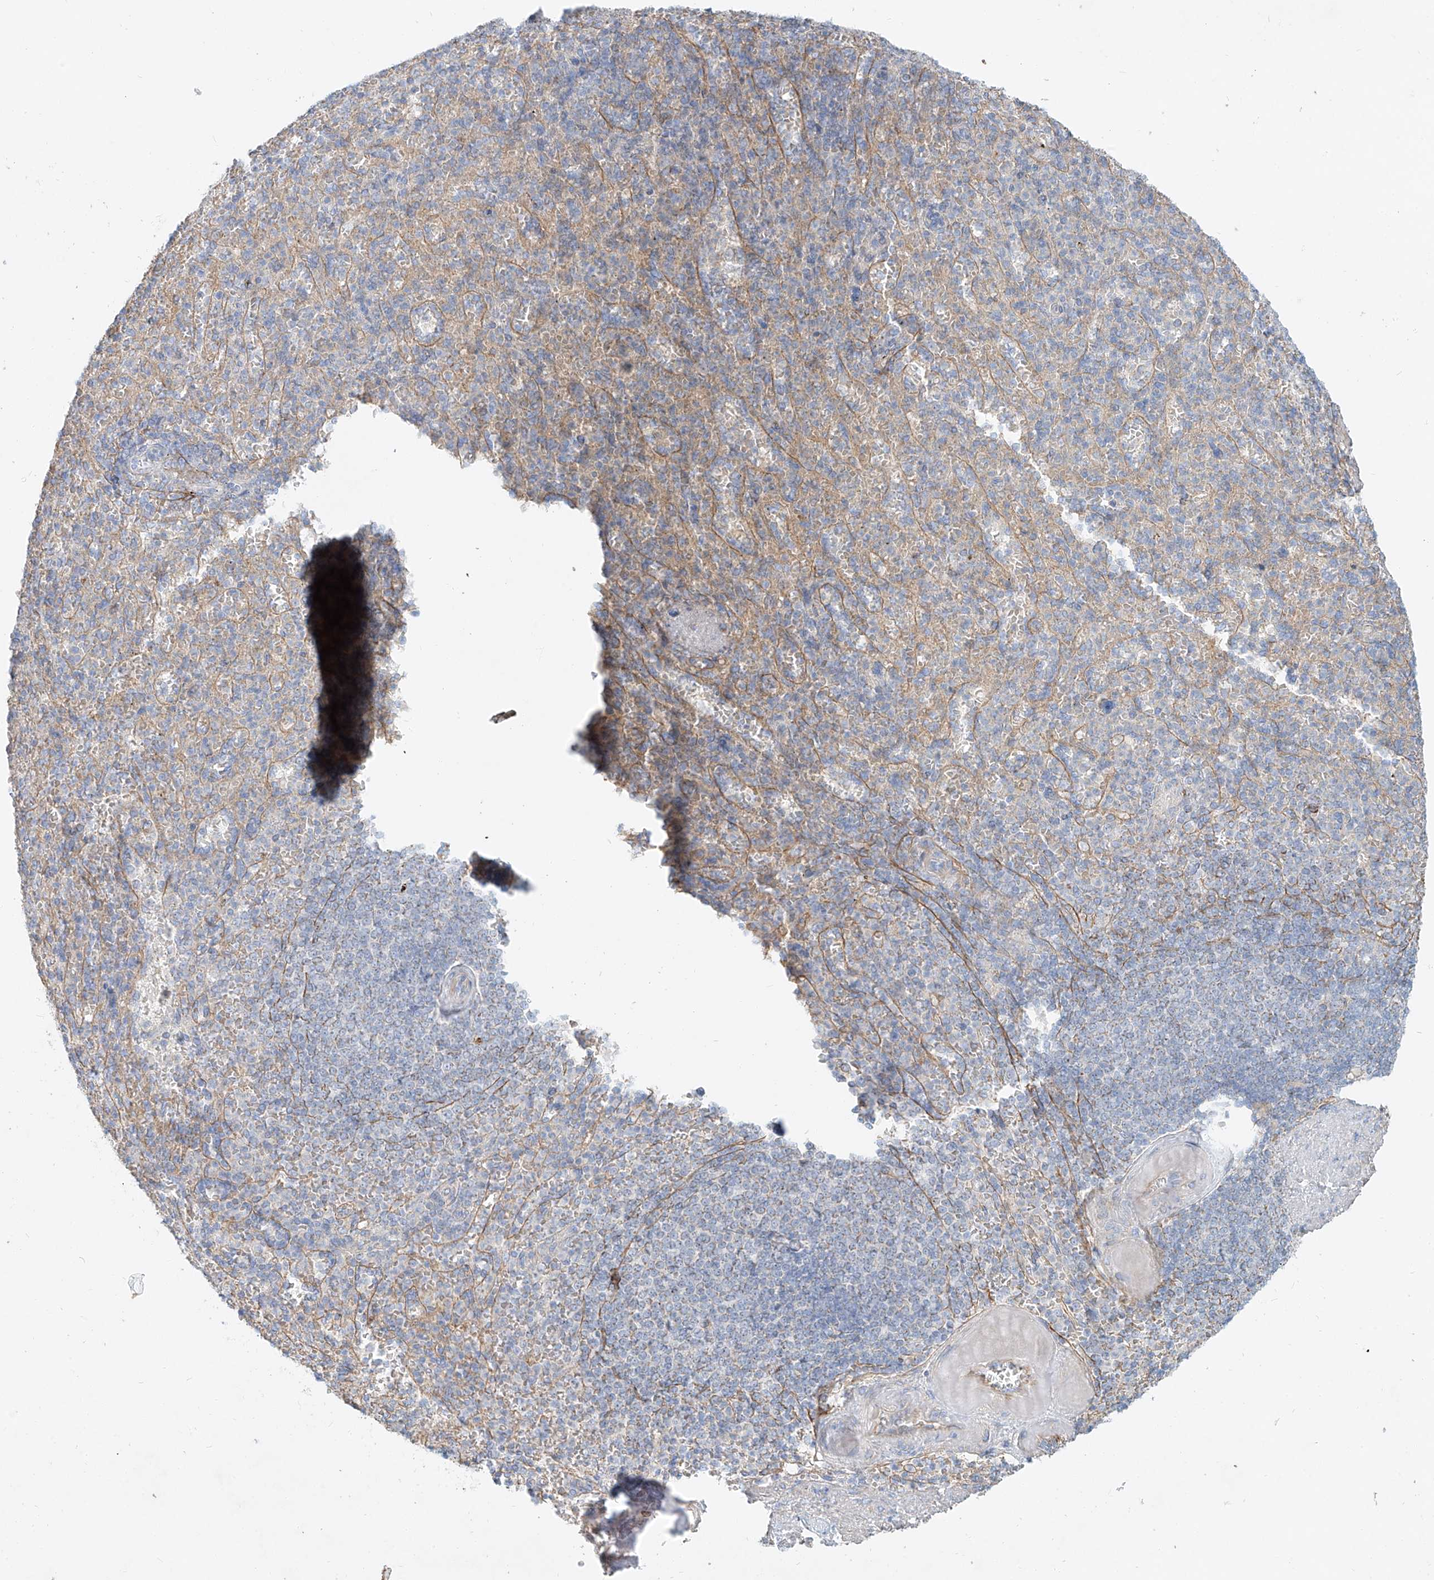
{"staining": {"intensity": "negative", "quantity": "none", "location": "none"}, "tissue": "spleen", "cell_type": "Cells in red pulp", "image_type": "normal", "snomed": [{"axis": "morphology", "description": "Normal tissue, NOS"}, {"axis": "topography", "description": "Spleen"}], "caption": "DAB (3,3'-diaminobenzidine) immunohistochemical staining of unremarkable spleen exhibits no significant staining in cells in red pulp. (DAB immunohistochemistry, high magnification).", "gene": "AJM1", "patient": {"sex": "female", "age": 74}}